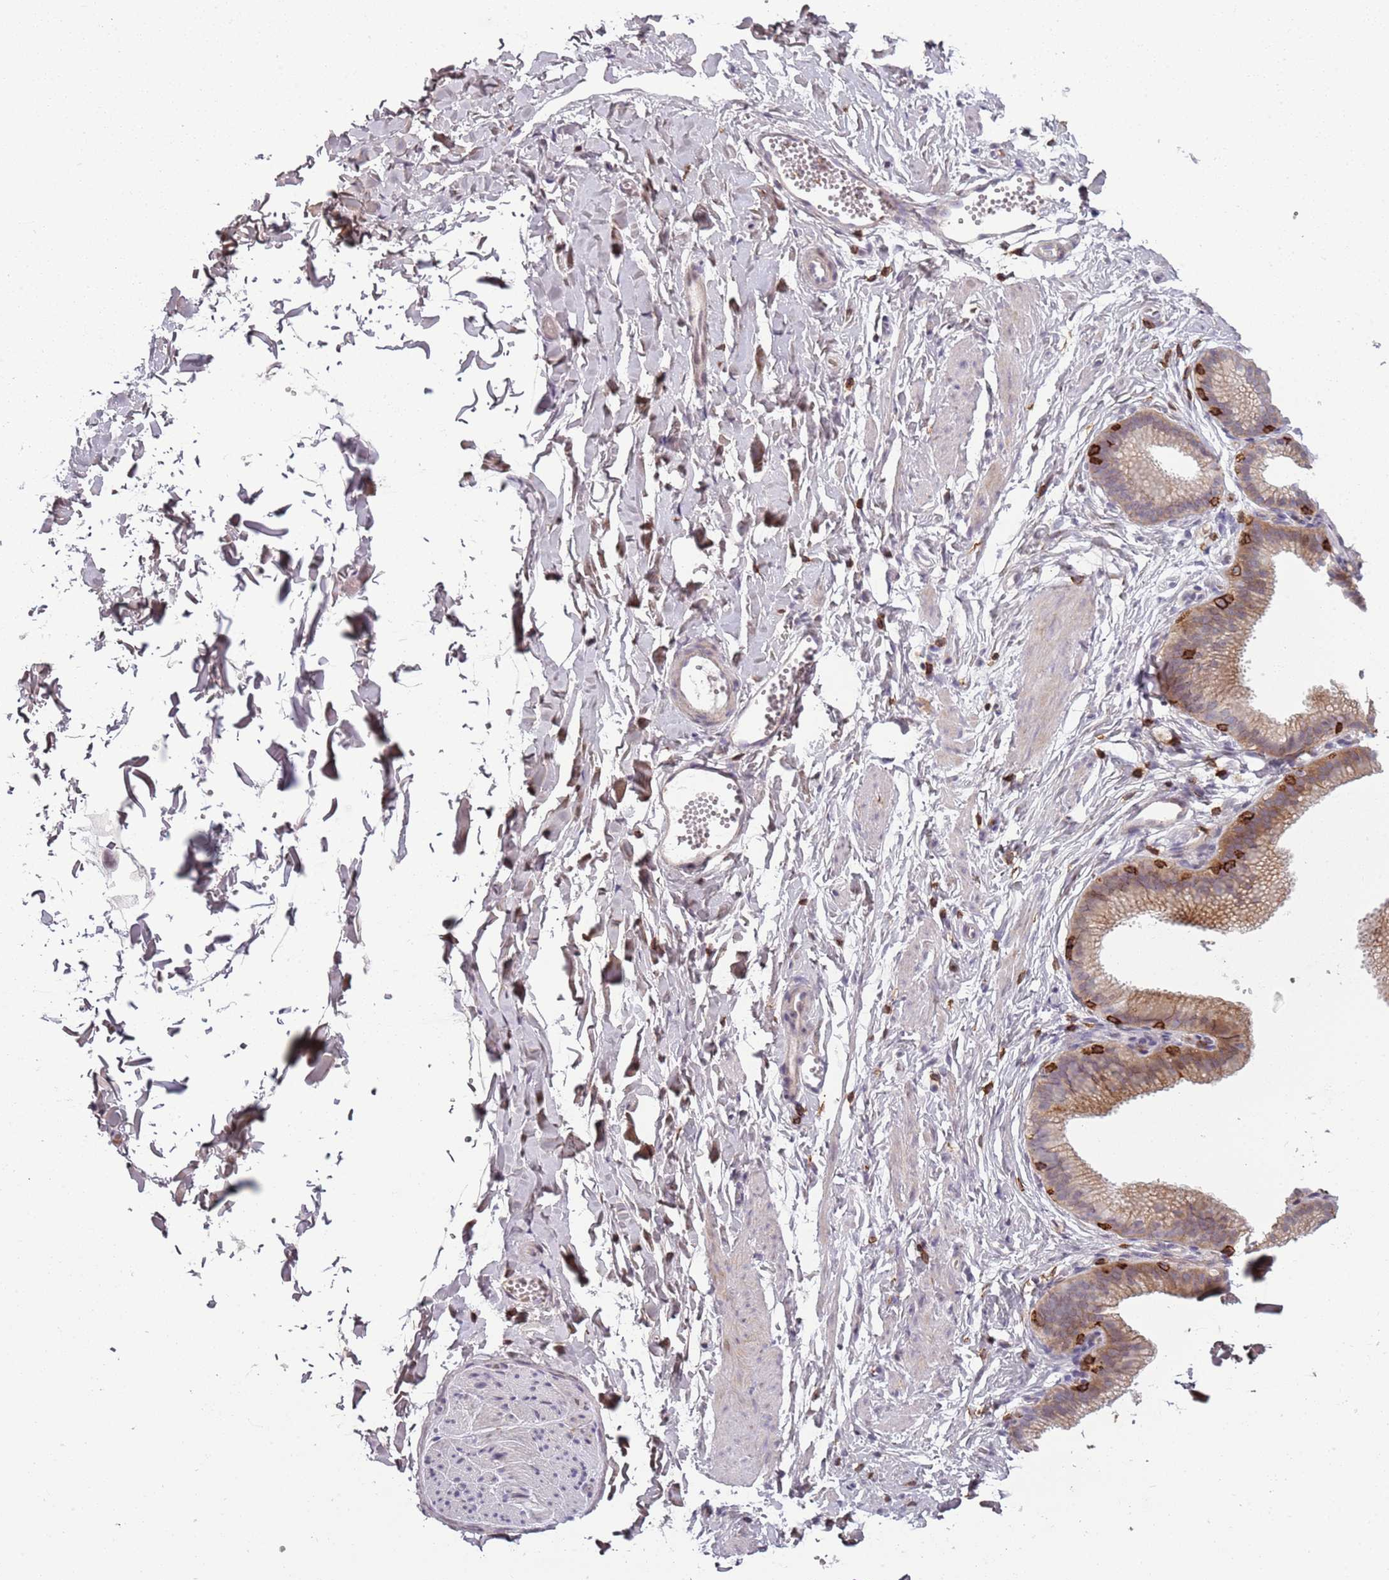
{"staining": {"intensity": "negative", "quantity": "none", "location": "none"}, "tissue": "adipose tissue", "cell_type": "Adipocytes", "image_type": "normal", "snomed": [{"axis": "morphology", "description": "Normal tissue, NOS"}, {"axis": "topography", "description": "Gallbladder"}, {"axis": "topography", "description": "Peripheral nerve tissue"}], "caption": "High magnification brightfield microscopy of unremarkable adipose tissue stained with DAB (3,3'-diaminobenzidine) (brown) and counterstained with hematoxylin (blue): adipocytes show no significant positivity. The staining was performed using DAB to visualize the protein expression in brown, while the nuclei were stained in blue with hematoxylin (Magnification: 20x).", "gene": "ZNF583", "patient": {"sex": "male", "age": 38}}